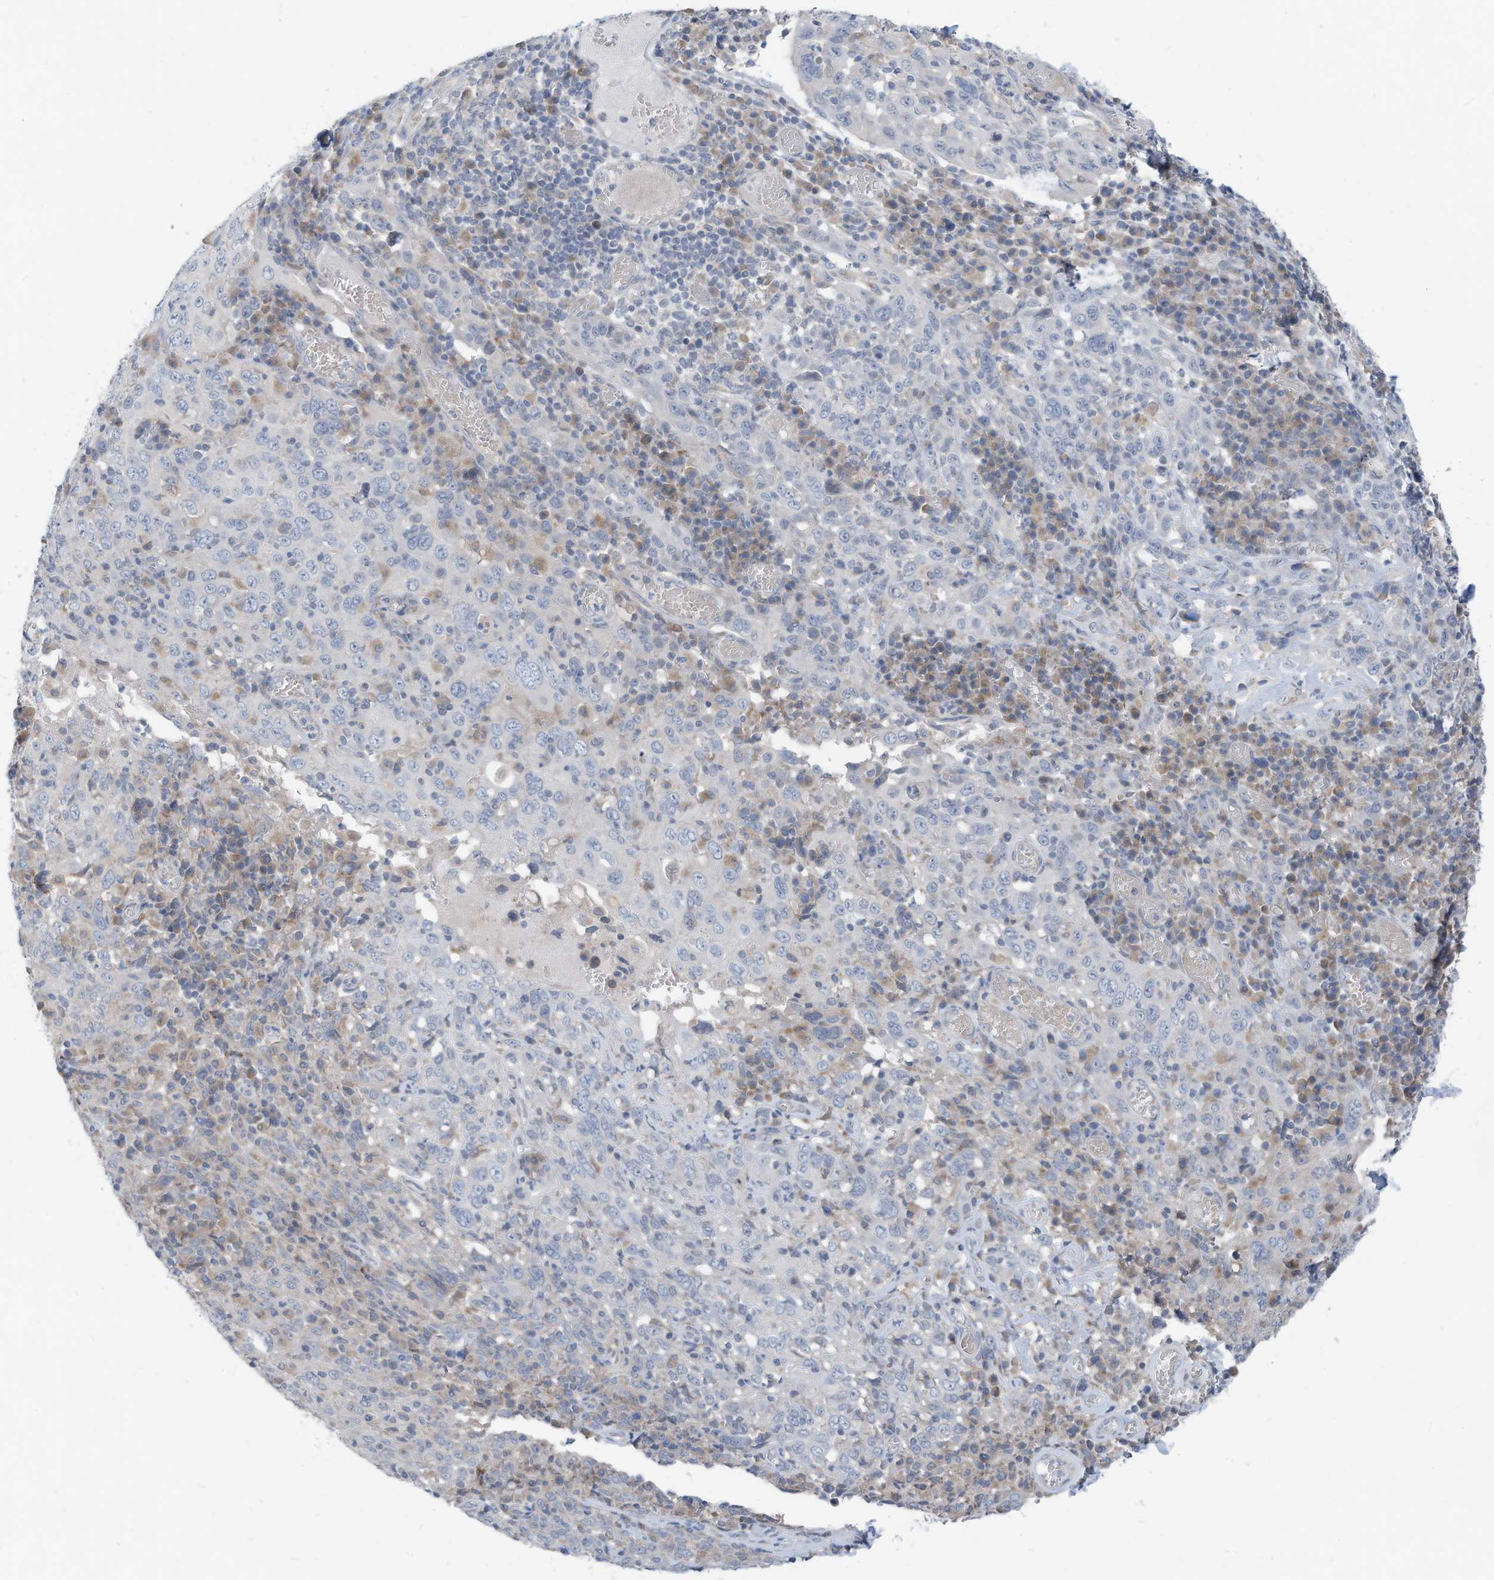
{"staining": {"intensity": "negative", "quantity": "none", "location": "none"}, "tissue": "cervical cancer", "cell_type": "Tumor cells", "image_type": "cancer", "snomed": [{"axis": "morphology", "description": "Squamous cell carcinoma, NOS"}, {"axis": "topography", "description": "Cervix"}], "caption": "Immunohistochemistry (IHC) histopathology image of human cervical squamous cell carcinoma stained for a protein (brown), which displays no expression in tumor cells. The staining is performed using DAB brown chromogen with nuclei counter-stained in using hematoxylin.", "gene": "LDAH", "patient": {"sex": "female", "age": 46}}